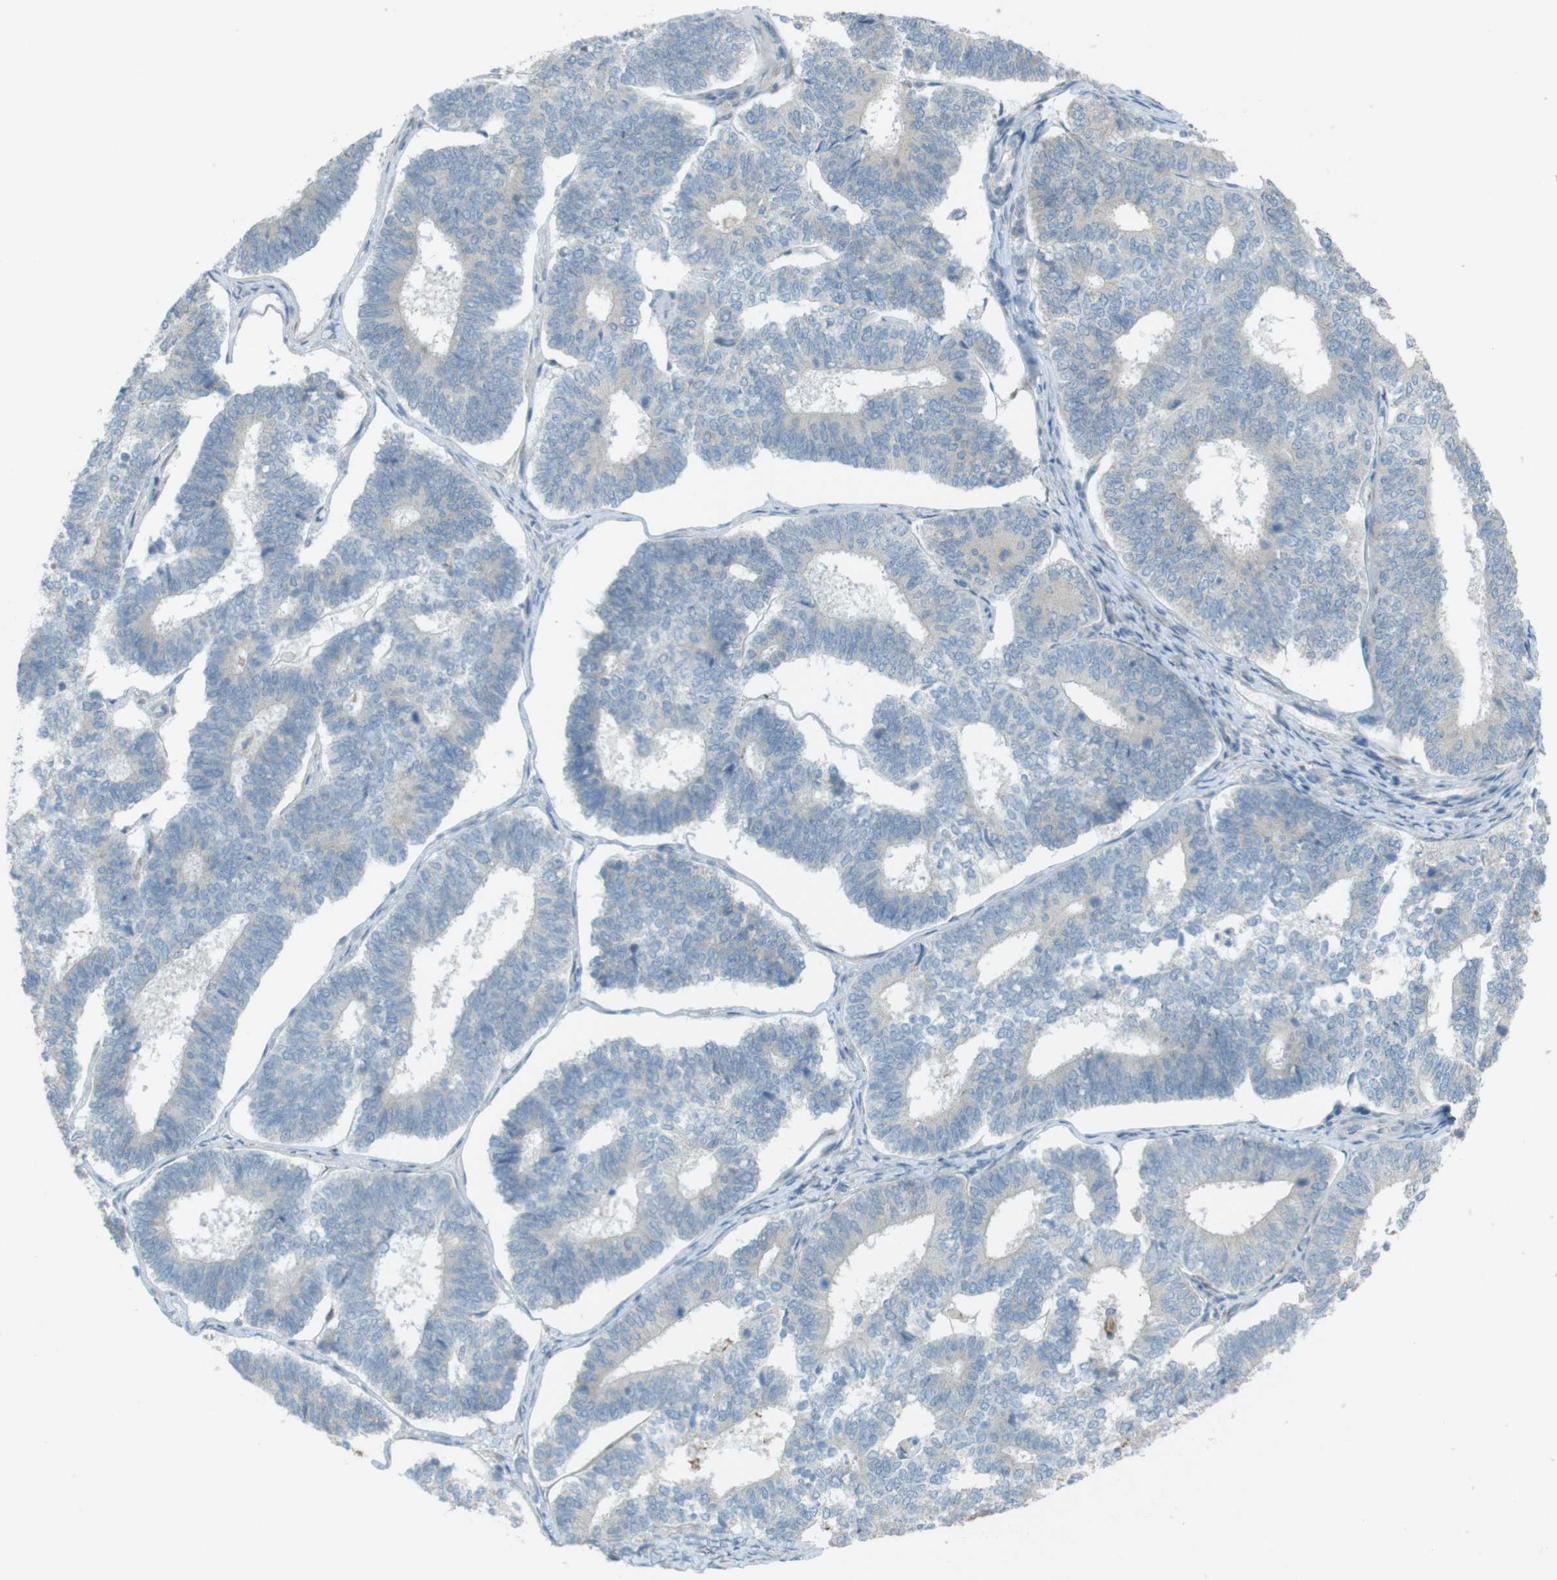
{"staining": {"intensity": "negative", "quantity": "none", "location": "none"}, "tissue": "endometrial cancer", "cell_type": "Tumor cells", "image_type": "cancer", "snomed": [{"axis": "morphology", "description": "Adenocarcinoma, NOS"}, {"axis": "topography", "description": "Endometrium"}], "caption": "DAB (3,3'-diaminobenzidine) immunohistochemical staining of adenocarcinoma (endometrial) reveals no significant expression in tumor cells.", "gene": "TMEM41B", "patient": {"sex": "female", "age": 70}}